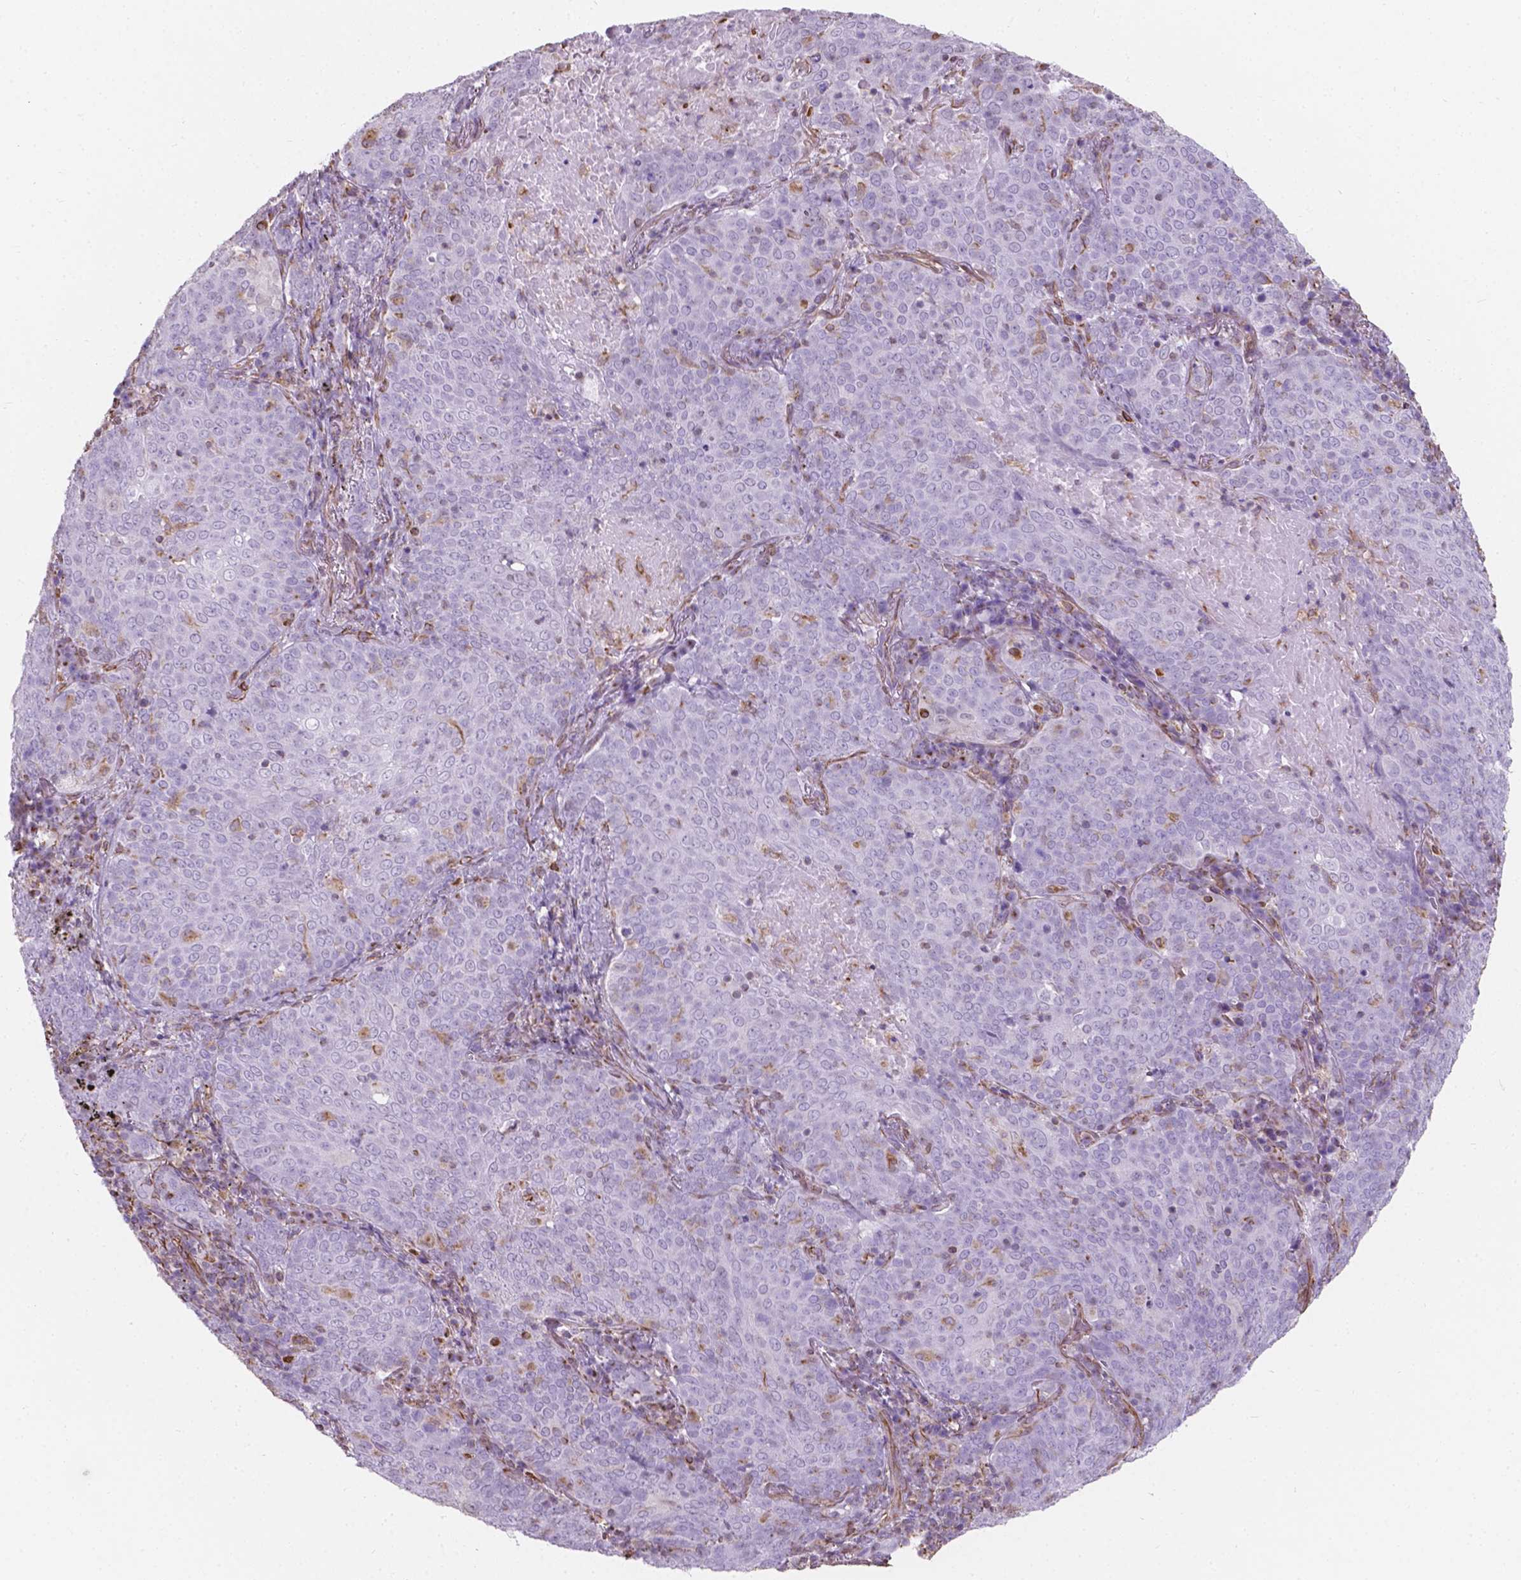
{"staining": {"intensity": "negative", "quantity": "none", "location": "none"}, "tissue": "lung cancer", "cell_type": "Tumor cells", "image_type": "cancer", "snomed": [{"axis": "morphology", "description": "Squamous cell carcinoma, NOS"}, {"axis": "topography", "description": "Lung"}], "caption": "High power microscopy histopathology image of an immunohistochemistry (IHC) photomicrograph of lung cancer, revealing no significant expression in tumor cells. Brightfield microscopy of immunohistochemistry (IHC) stained with DAB (3,3'-diaminobenzidine) (brown) and hematoxylin (blue), captured at high magnification.", "gene": "AMOT", "patient": {"sex": "male", "age": 82}}